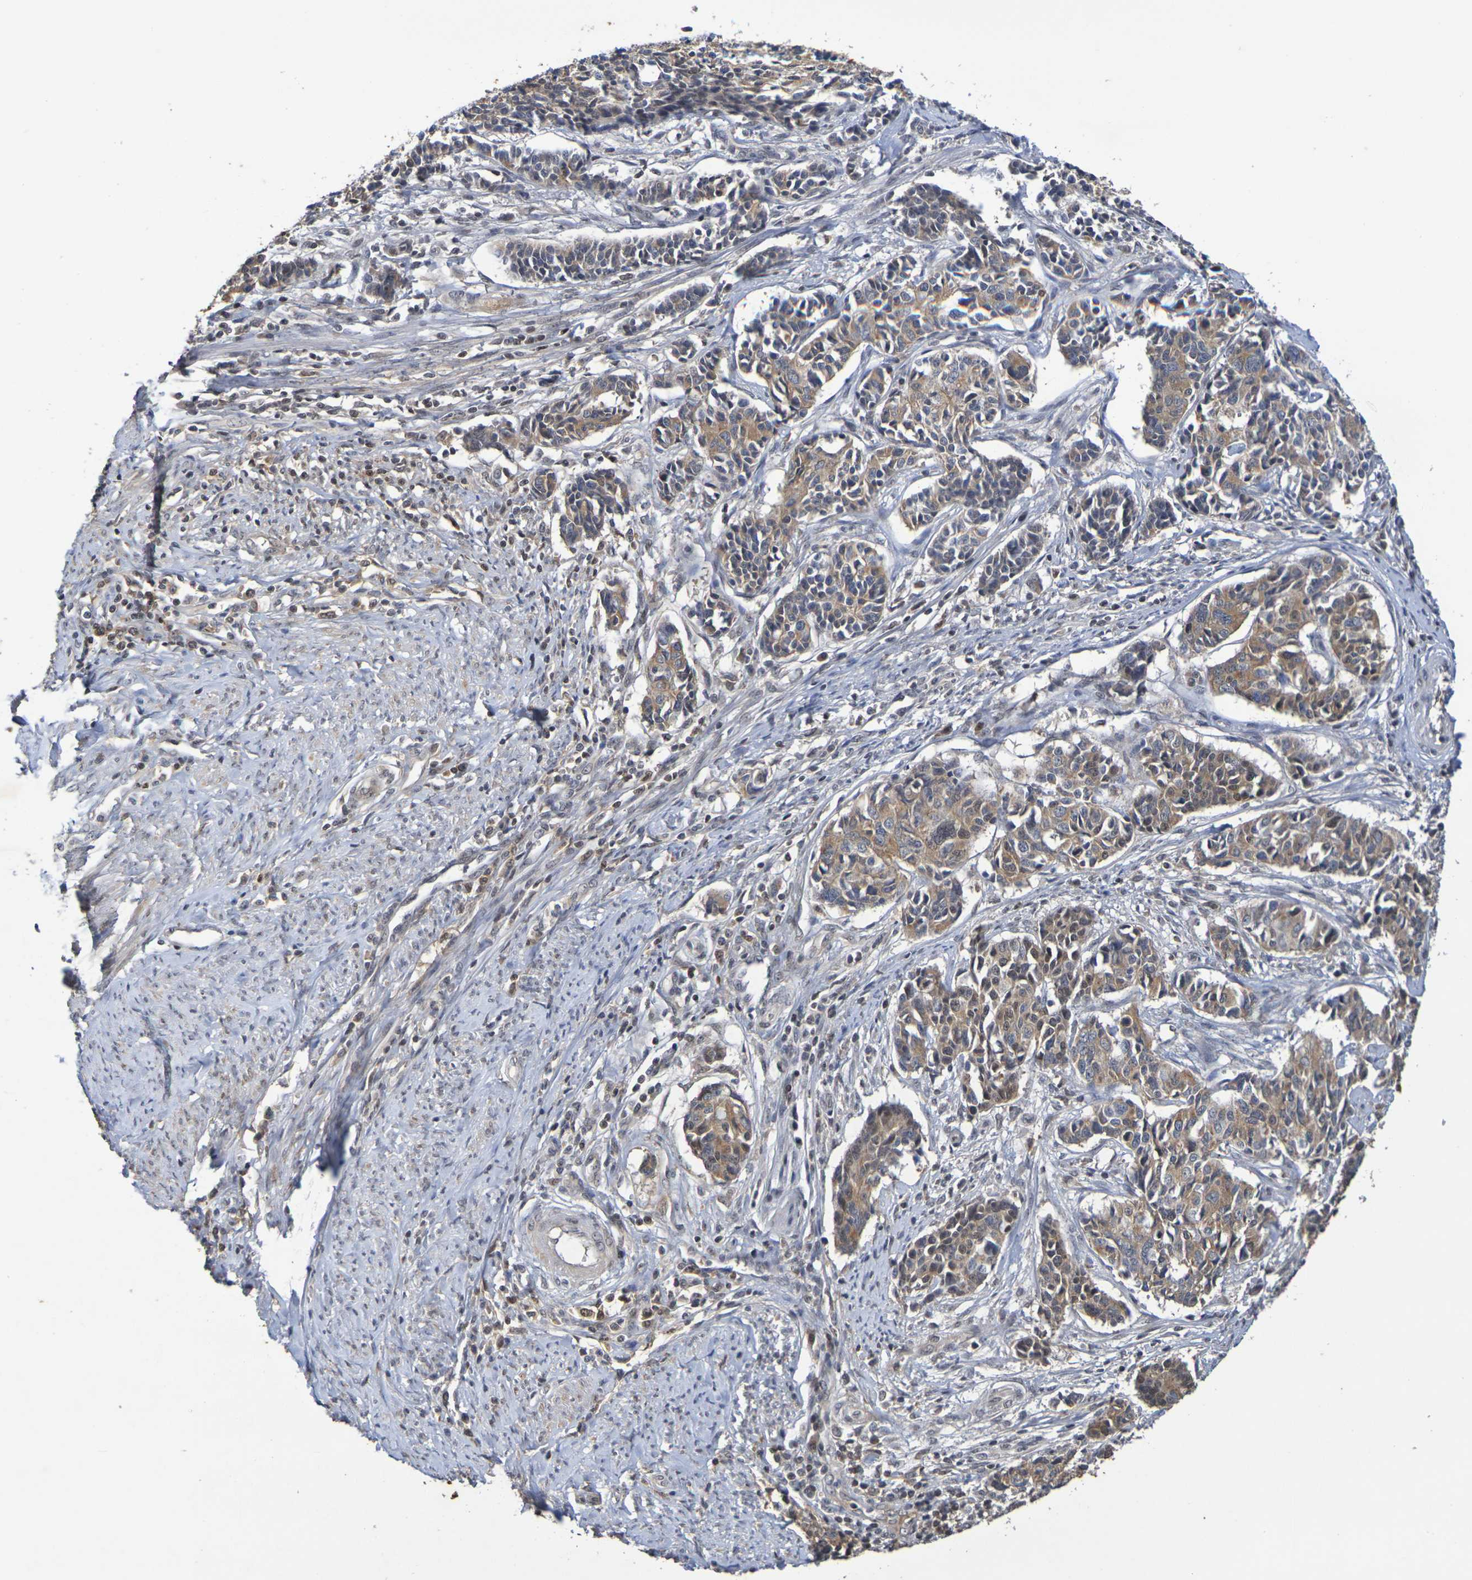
{"staining": {"intensity": "moderate", "quantity": ">75%", "location": "cytoplasmic/membranous"}, "tissue": "cervical cancer", "cell_type": "Tumor cells", "image_type": "cancer", "snomed": [{"axis": "morphology", "description": "Normal tissue, NOS"}, {"axis": "morphology", "description": "Squamous cell carcinoma, NOS"}, {"axis": "topography", "description": "Cervix"}], "caption": "Immunohistochemical staining of human cervical cancer shows medium levels of moderate cytoplasmic/membranous expression in about >75% of tumor cells. (DAB (3,3'-diaminobenzidine) IHC, brown staining for protein, blue staining for nuclei).", "gene": "TERF2", "patient": {"sex": "female", "age": 35}}